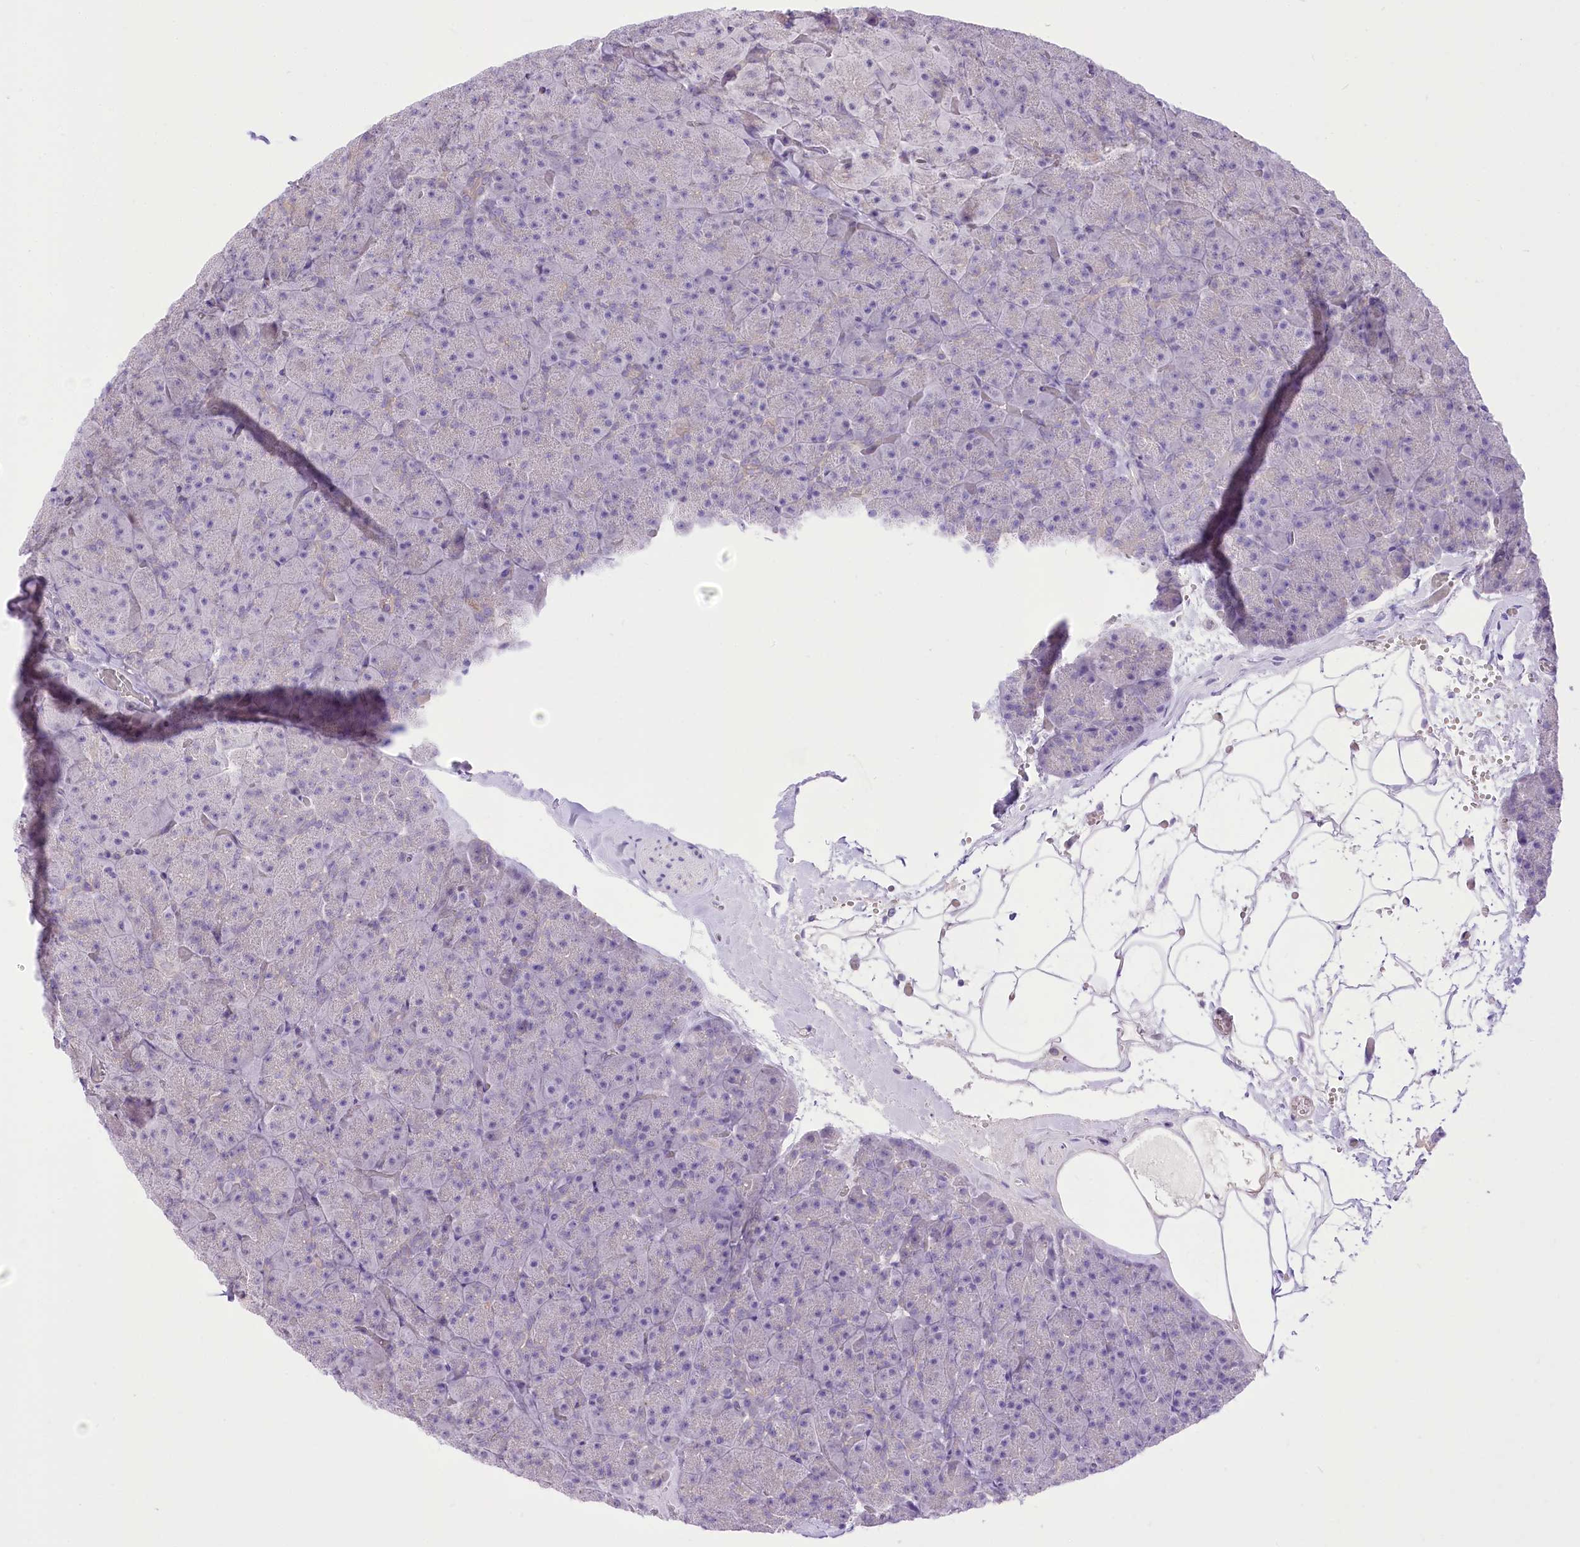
{"staining": {"intensity": "weak", "quantity": "<25%", "location": "cytoplasmic/membranous"}, "tissue": "pancreas", "cell_type": "Exocrine glandular cells", "image_type": "normal", "snomed": [{"axis": "morphology", "description": "Normal tissue, NOS"}, {"axis": "topography", "description": "Pancreas"}], "caption": "The histopathology image displays no staining of exocrine glandular cells in benign pancreas. (DAB (3,3'-diaminobenzidine) immunohistochemistry (IHC) visualized using brightfield microscopy, high magnification).", "gene": "HELT", "patient": {"sex": "male", "age": 36}}